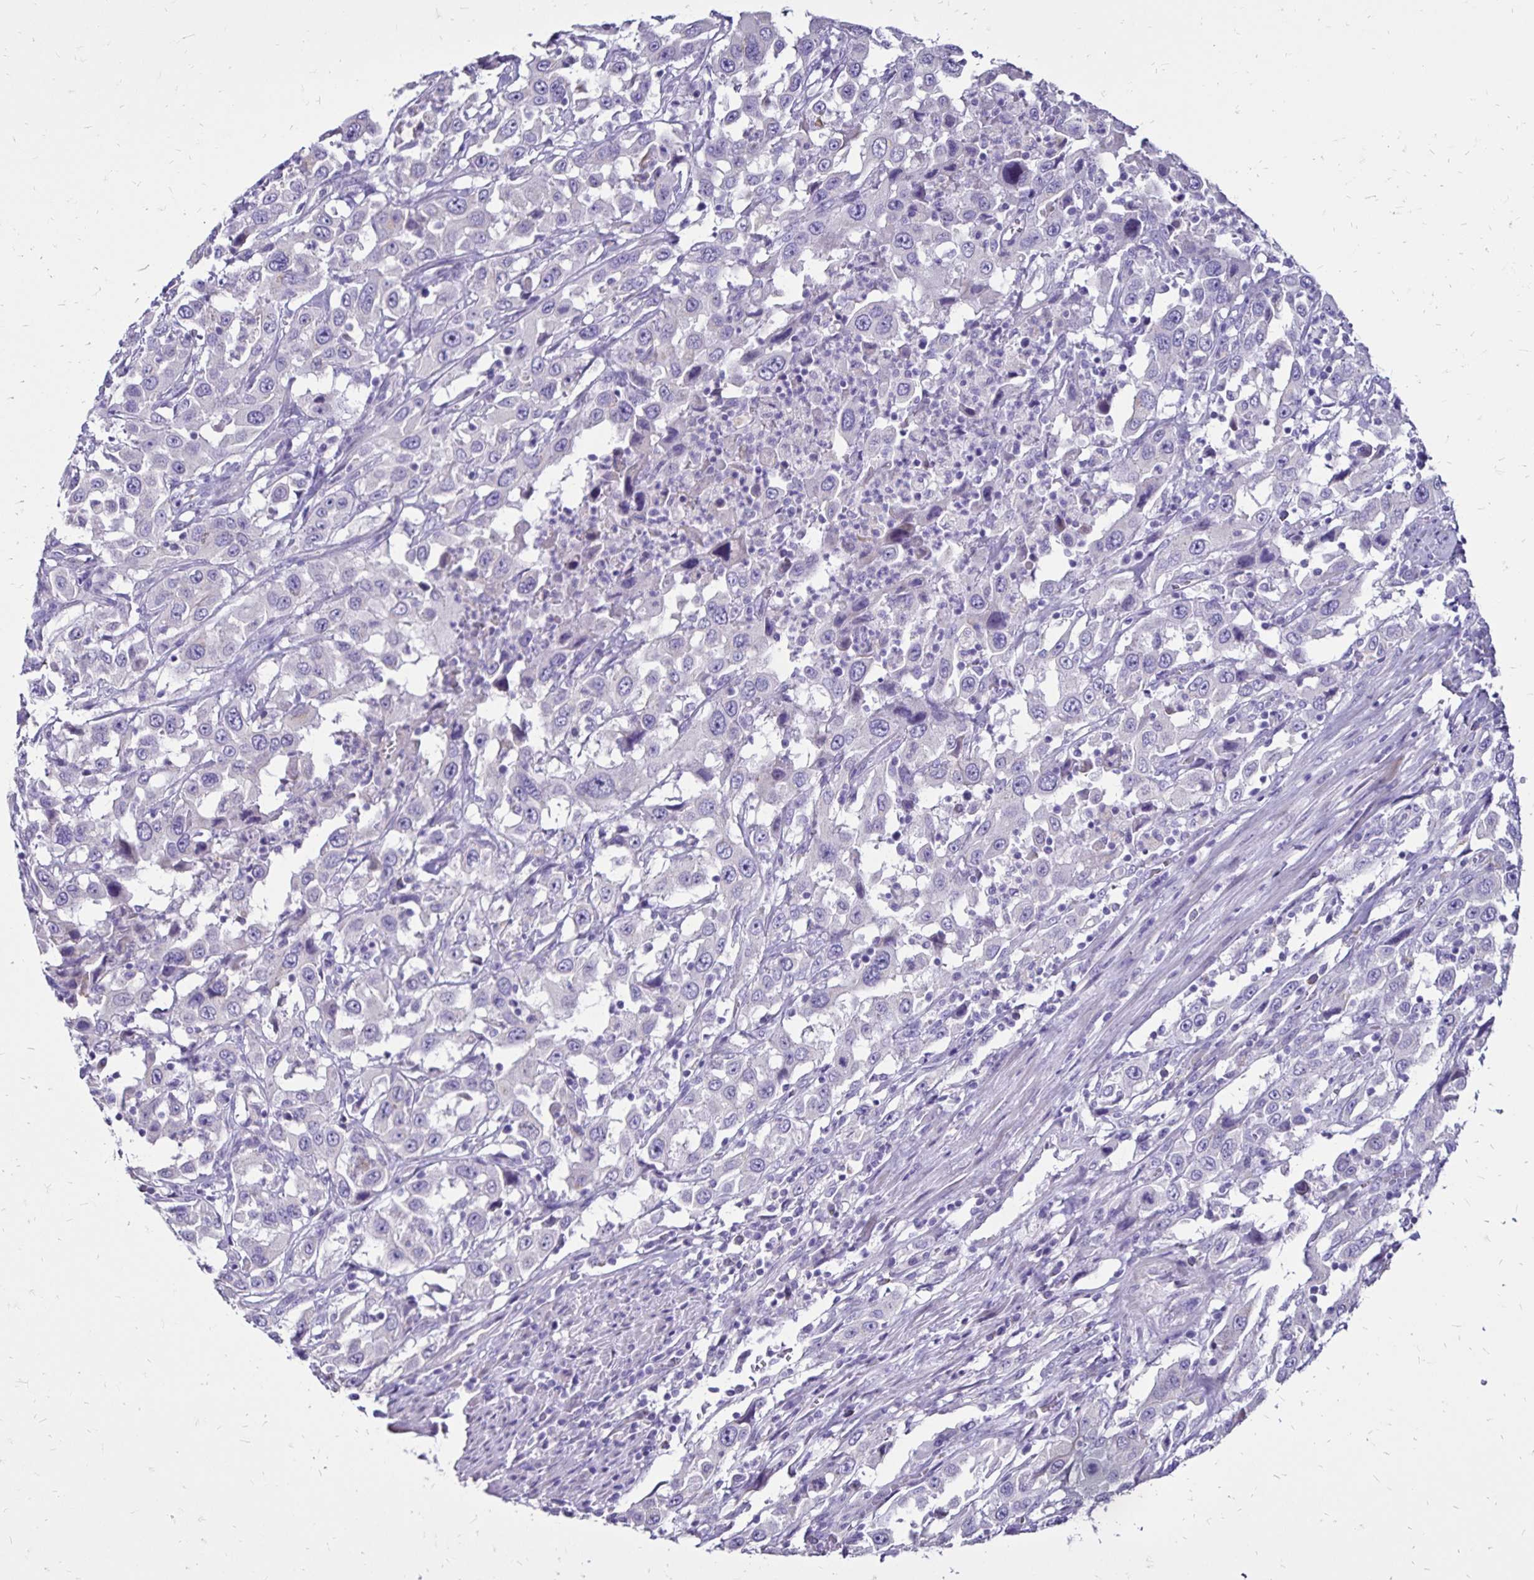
{"staining": {"intensity": "negative", "quantity": "none", "location": "none"}, "tissue": "urothelial cancer", "cell_type": "Tumor cells", "image_type": "cancer", "snomed": [{"axis": "morphology", "description": "Urothelial carcinoma, High grade"}, {"axis": "topography", "description": "Urinary bladder"}], "caption": "DAB immunohistochemical staining of human high-grade urothelial carcinoma shows no significant expression in tumor cells. (DAB IHC, high magnification).", "gene": "EVPL", "patient": {"sex": "male", "age": 61}}